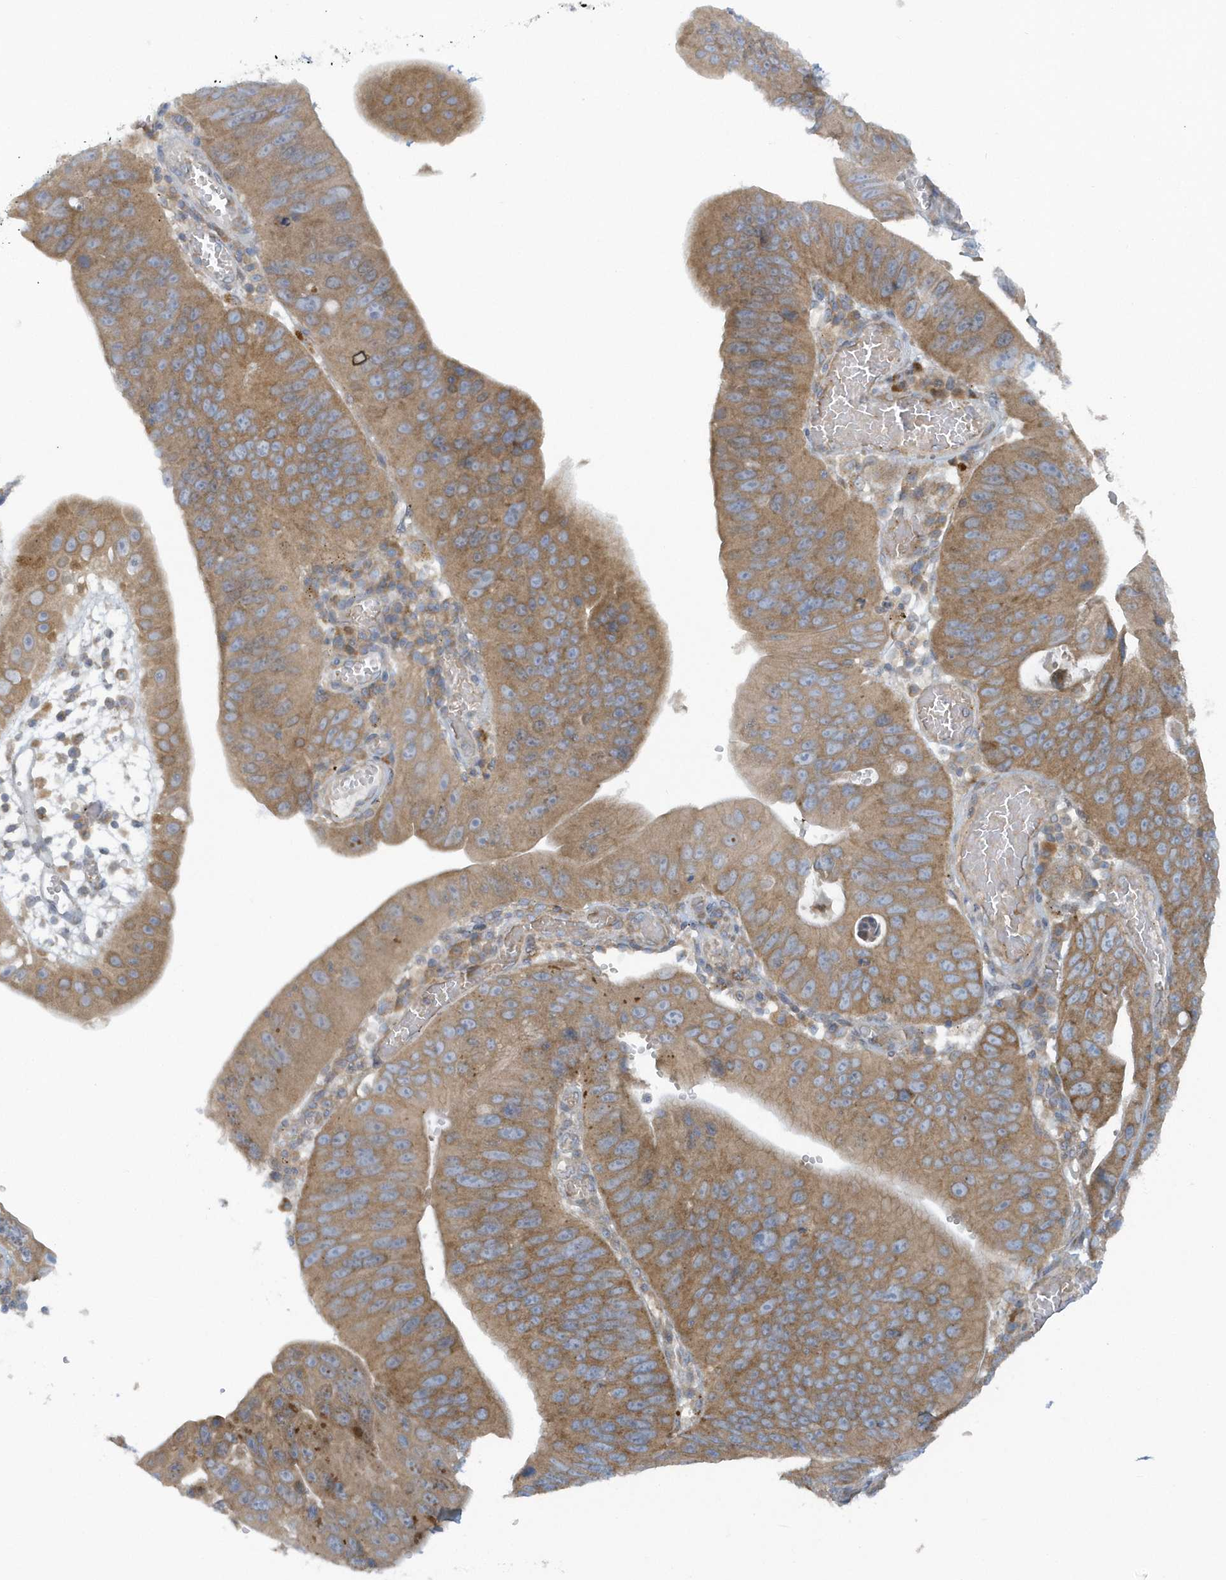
{"staining": {"intensity": "moderate", "quantity": ">75%", "location": "cytoplasmic/membranous"}, "tissue": "stomach cancer", "cell_type": "Tumor cells", "image_type": "cancer", "snomed": [{"axis": "morphology", "description": "Adenocarcinoma, NOS"}, {"axis": "topography", "description": "Stomach"}], "caption": "Immunohistochemical staining of human adenocarcinoma (stomach) demonstrates medium levels of moderate cytoplasmic/membranous positivity in approximately >75% of tumor cells. Ihc stains the protein in brown and the nuclei are stained blue.", "gene": "CNOT10", "patient": {"sex": "male", "age": 59}}